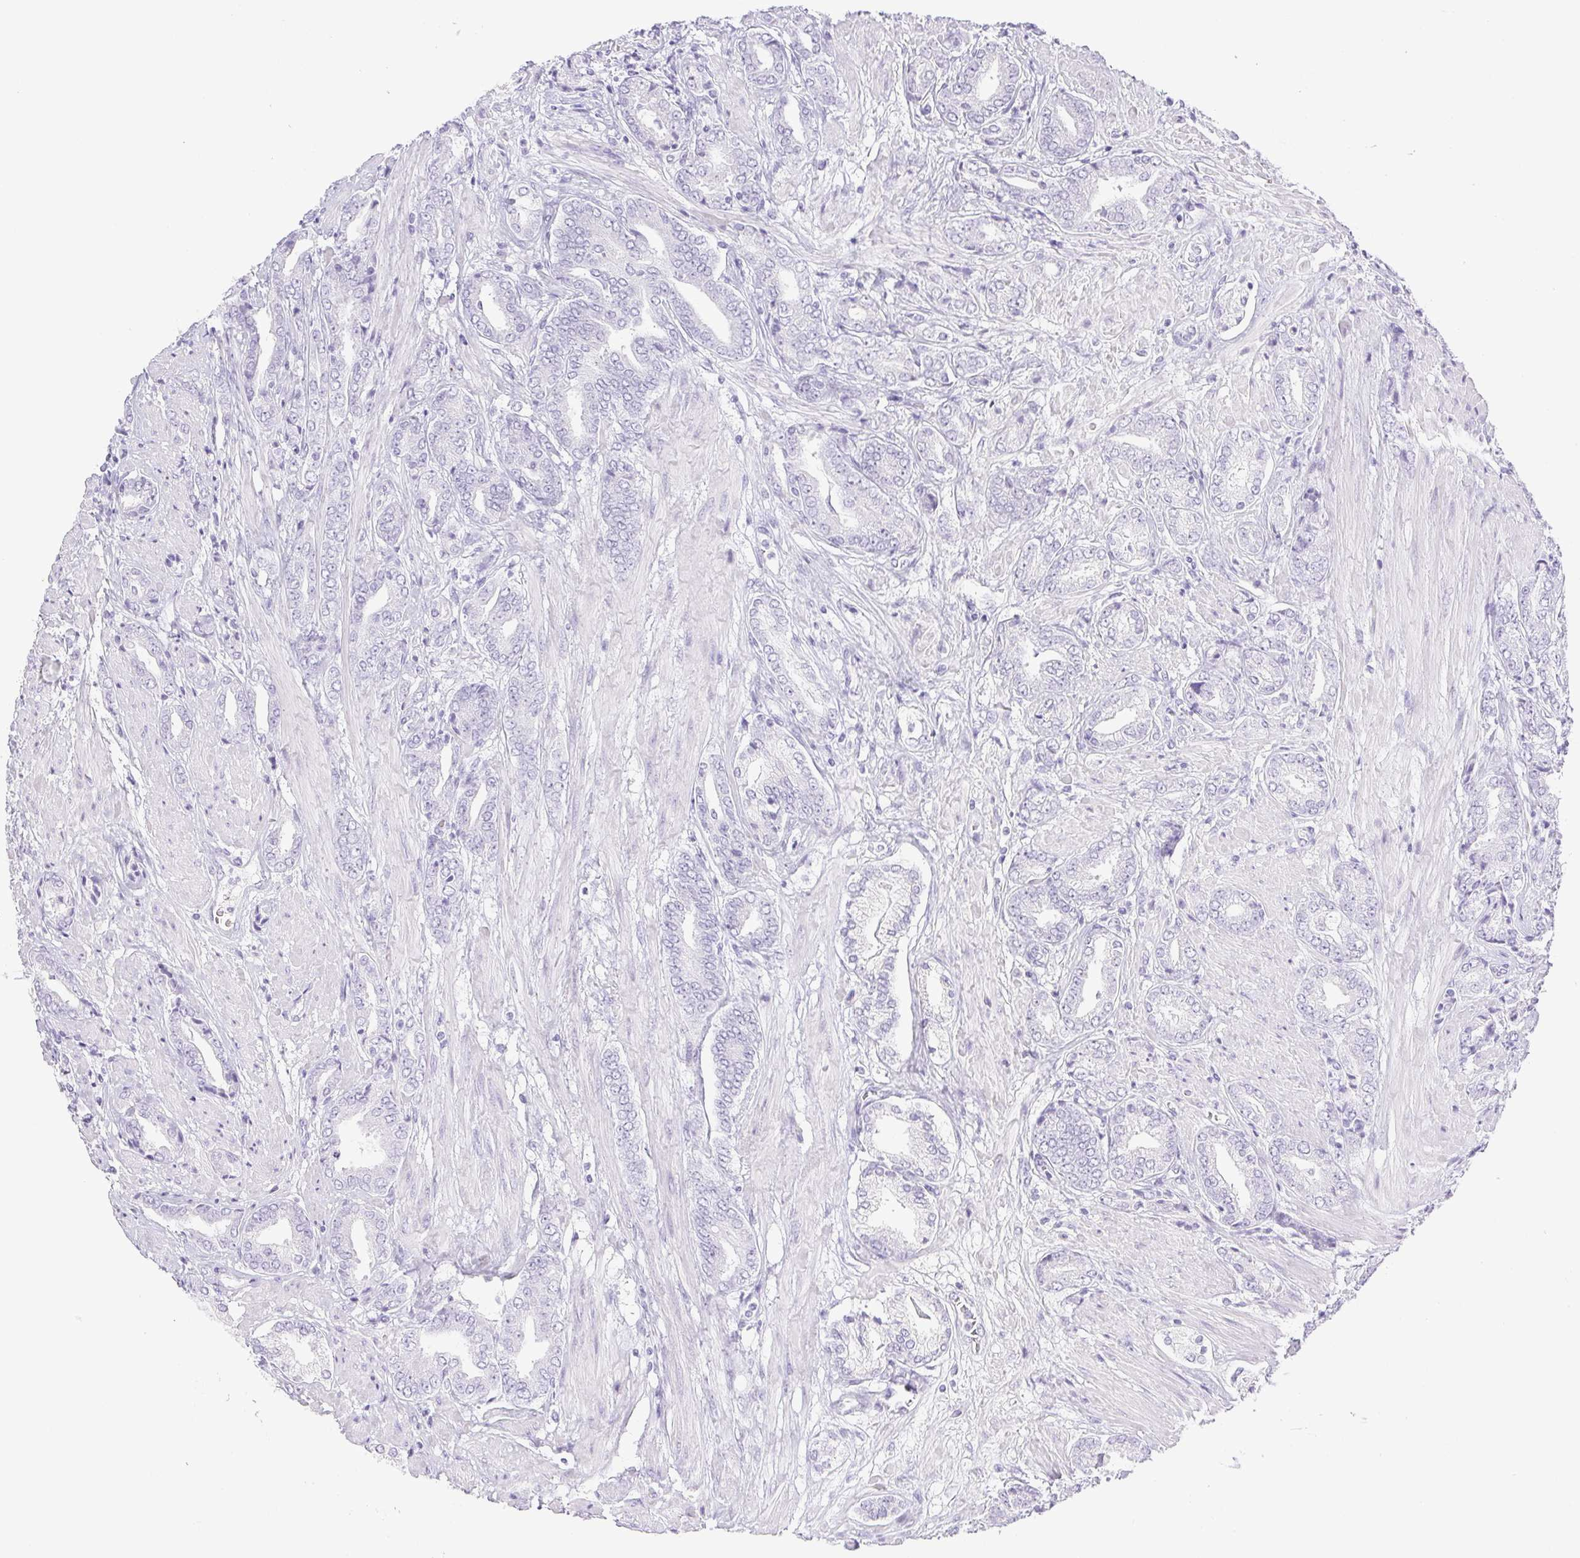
{"staining": {"intensity": "negative", "quantity": "none", "location": "none"}, "tissue": "prostate cancer", "cell_type": "Tumor cells", "image_type": "cancer", "snomed": [{"axis": "morphology", "description": "Adenocarcinoma, High grade"}, {"axis": "topography", "description": "Prostate"}], "caption": "An image of human prostate high-grade adenocarcinoma is negative for staining in tumor cells.", "gene": "HLA-G", "patient": {"sex": "male", "age": 56}}